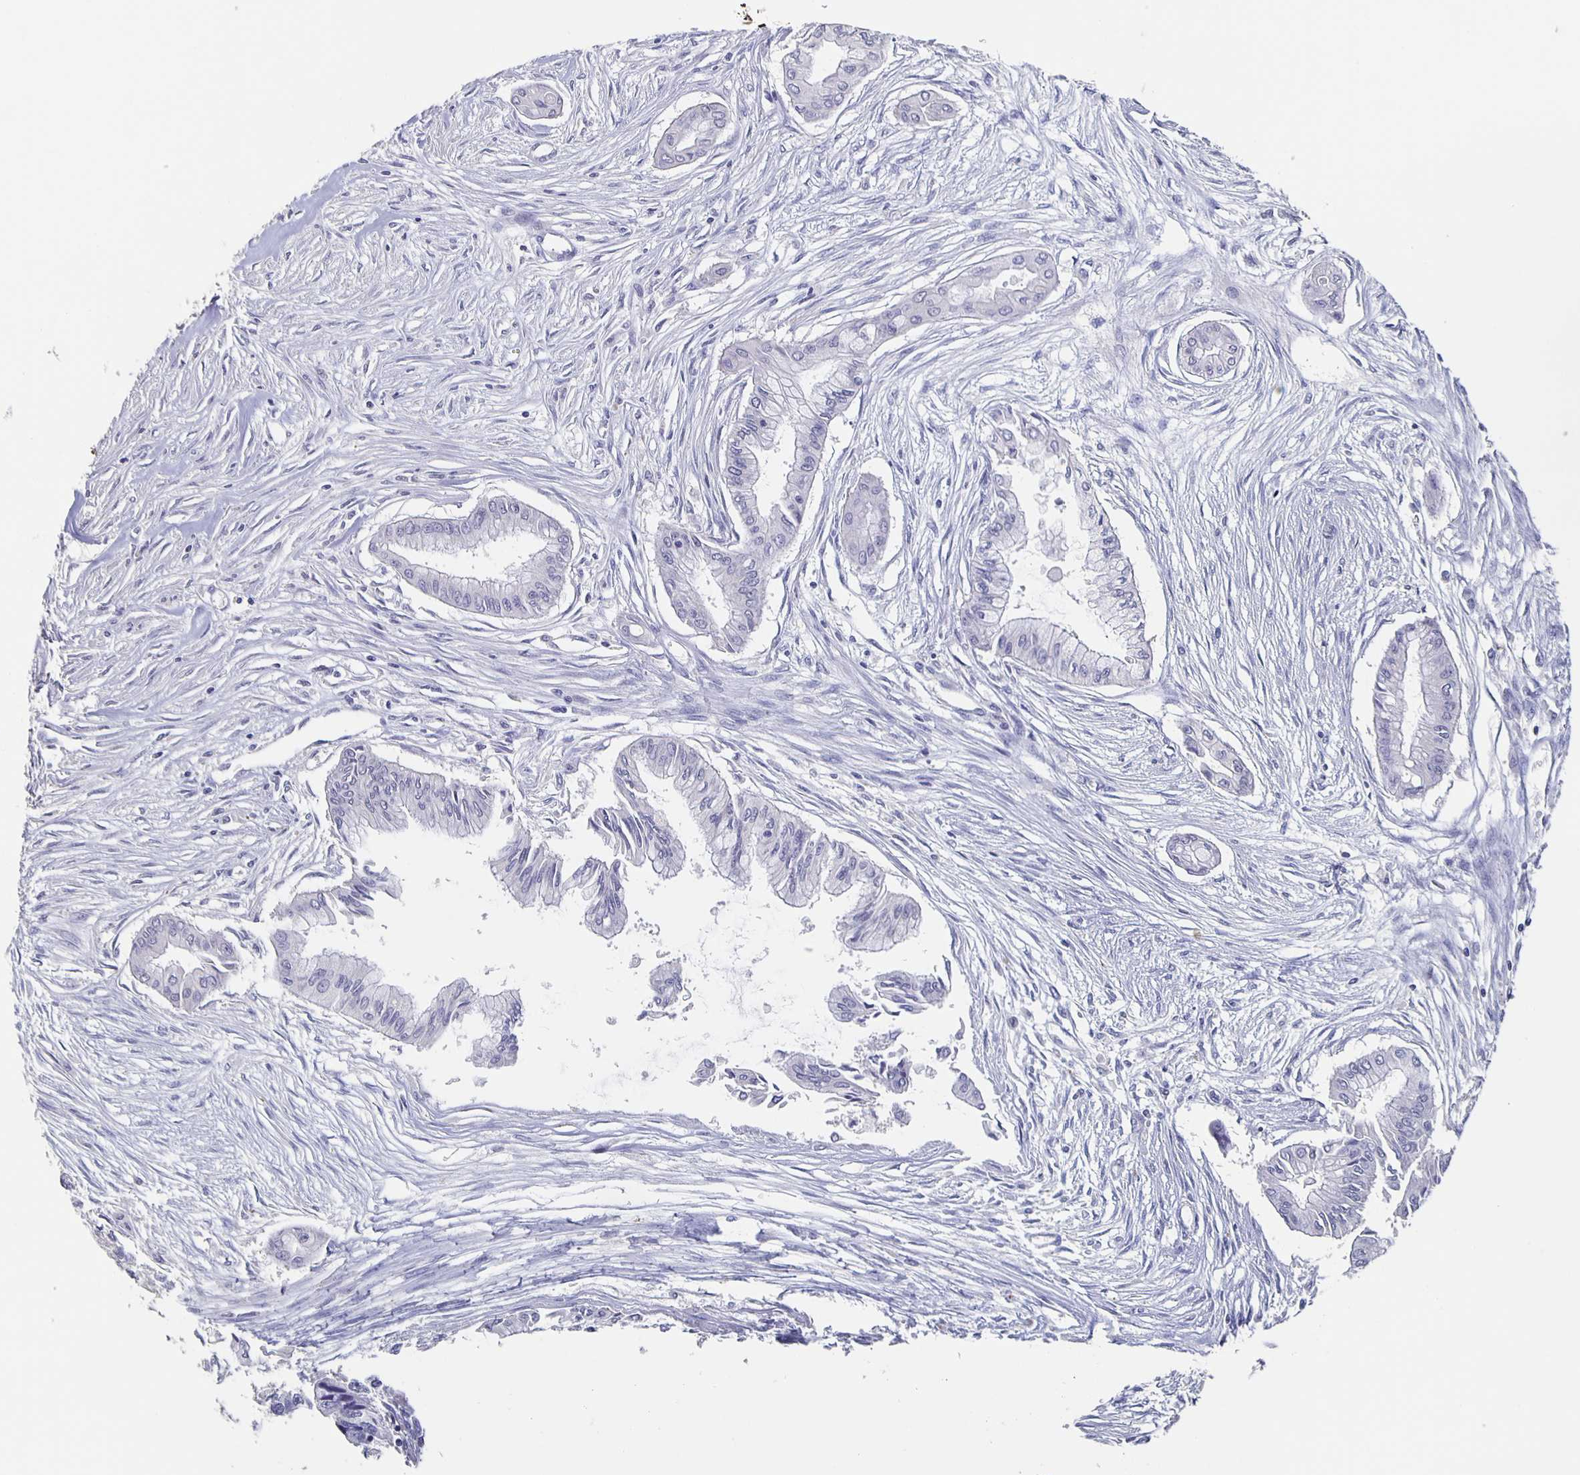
{"staining": {"intensity": "negative", "quantity": "none", "location": "none"}, "tissue": "pancreatic cancer", "cell_type": "Tumor cells", "image_type": "cancer", "snomed": [{"axis": "morphology", "description": "Adenocarcinoma, NOS"}, {"axis": "topography", "description": "Pancreas"}], "caption": "An immunohistochemistry (IHC) photomicrograph of pancreatic adenocarcinoma is shown. There is no staining in tumor cells of pancreatic adenocarcinoma. (DAB immunohistochemistry, high magnification).", "gene": "CACNA2D2", "patient": {"sex": "female", "age": 68}}